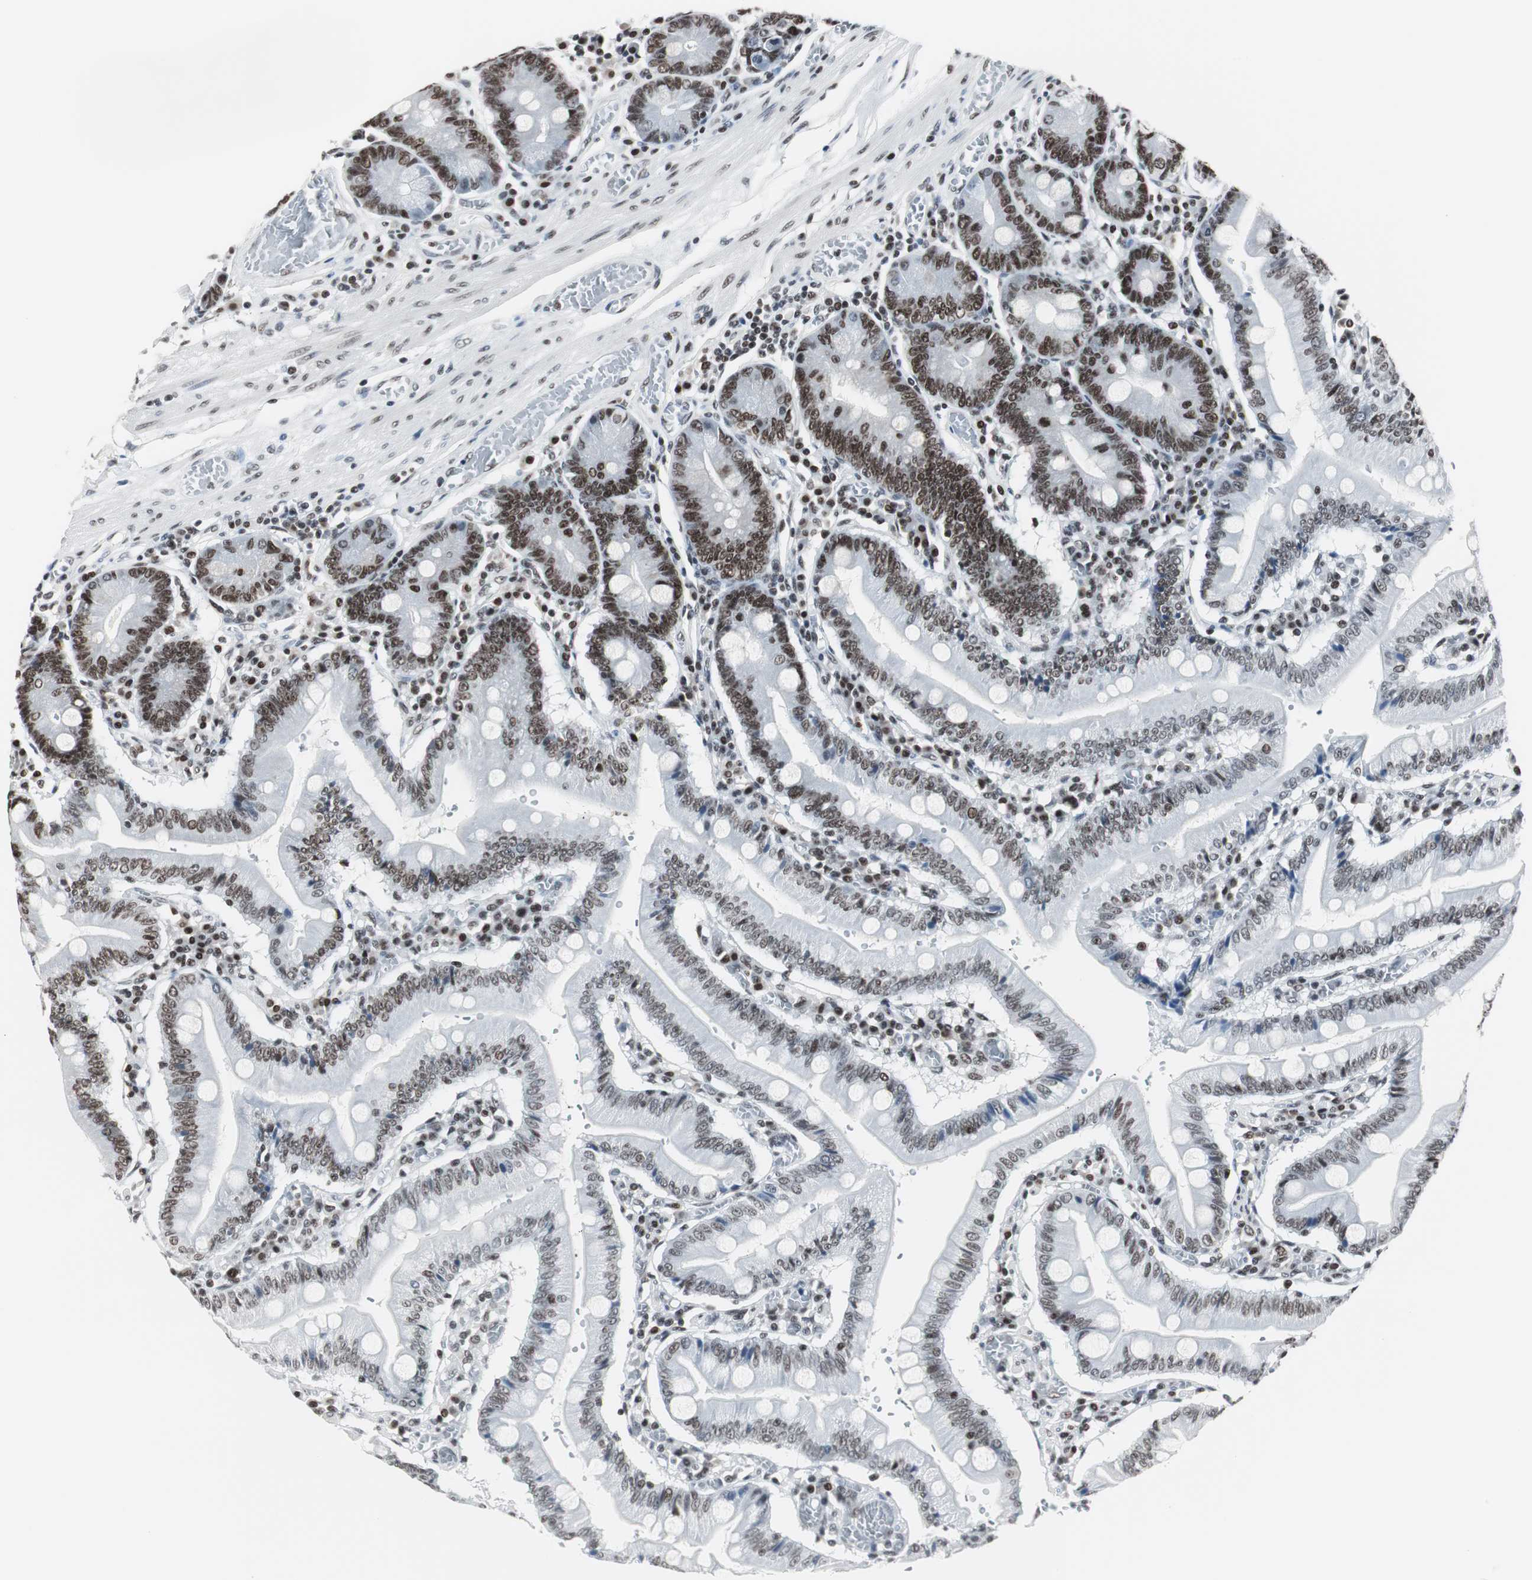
{"staining": {"intensity": "strong", "quantity": ">75%", "location": "nuclear"}, "tissue": "small intestine", "cell_type": "Glandular cells", "image_type": "normal", "snomed": [{"axis": "morphology", "description": "Normal tissue, NOS"}, {"axis": "topography", "description": "Small intestine"}], "caption": "Human small intestine stained for a protein (brown) exhibits strong nuclear positive staining in about >75% of glandular cells.", "gene": "XRCC1", "patient": {"sex": "male", "age": 71}}